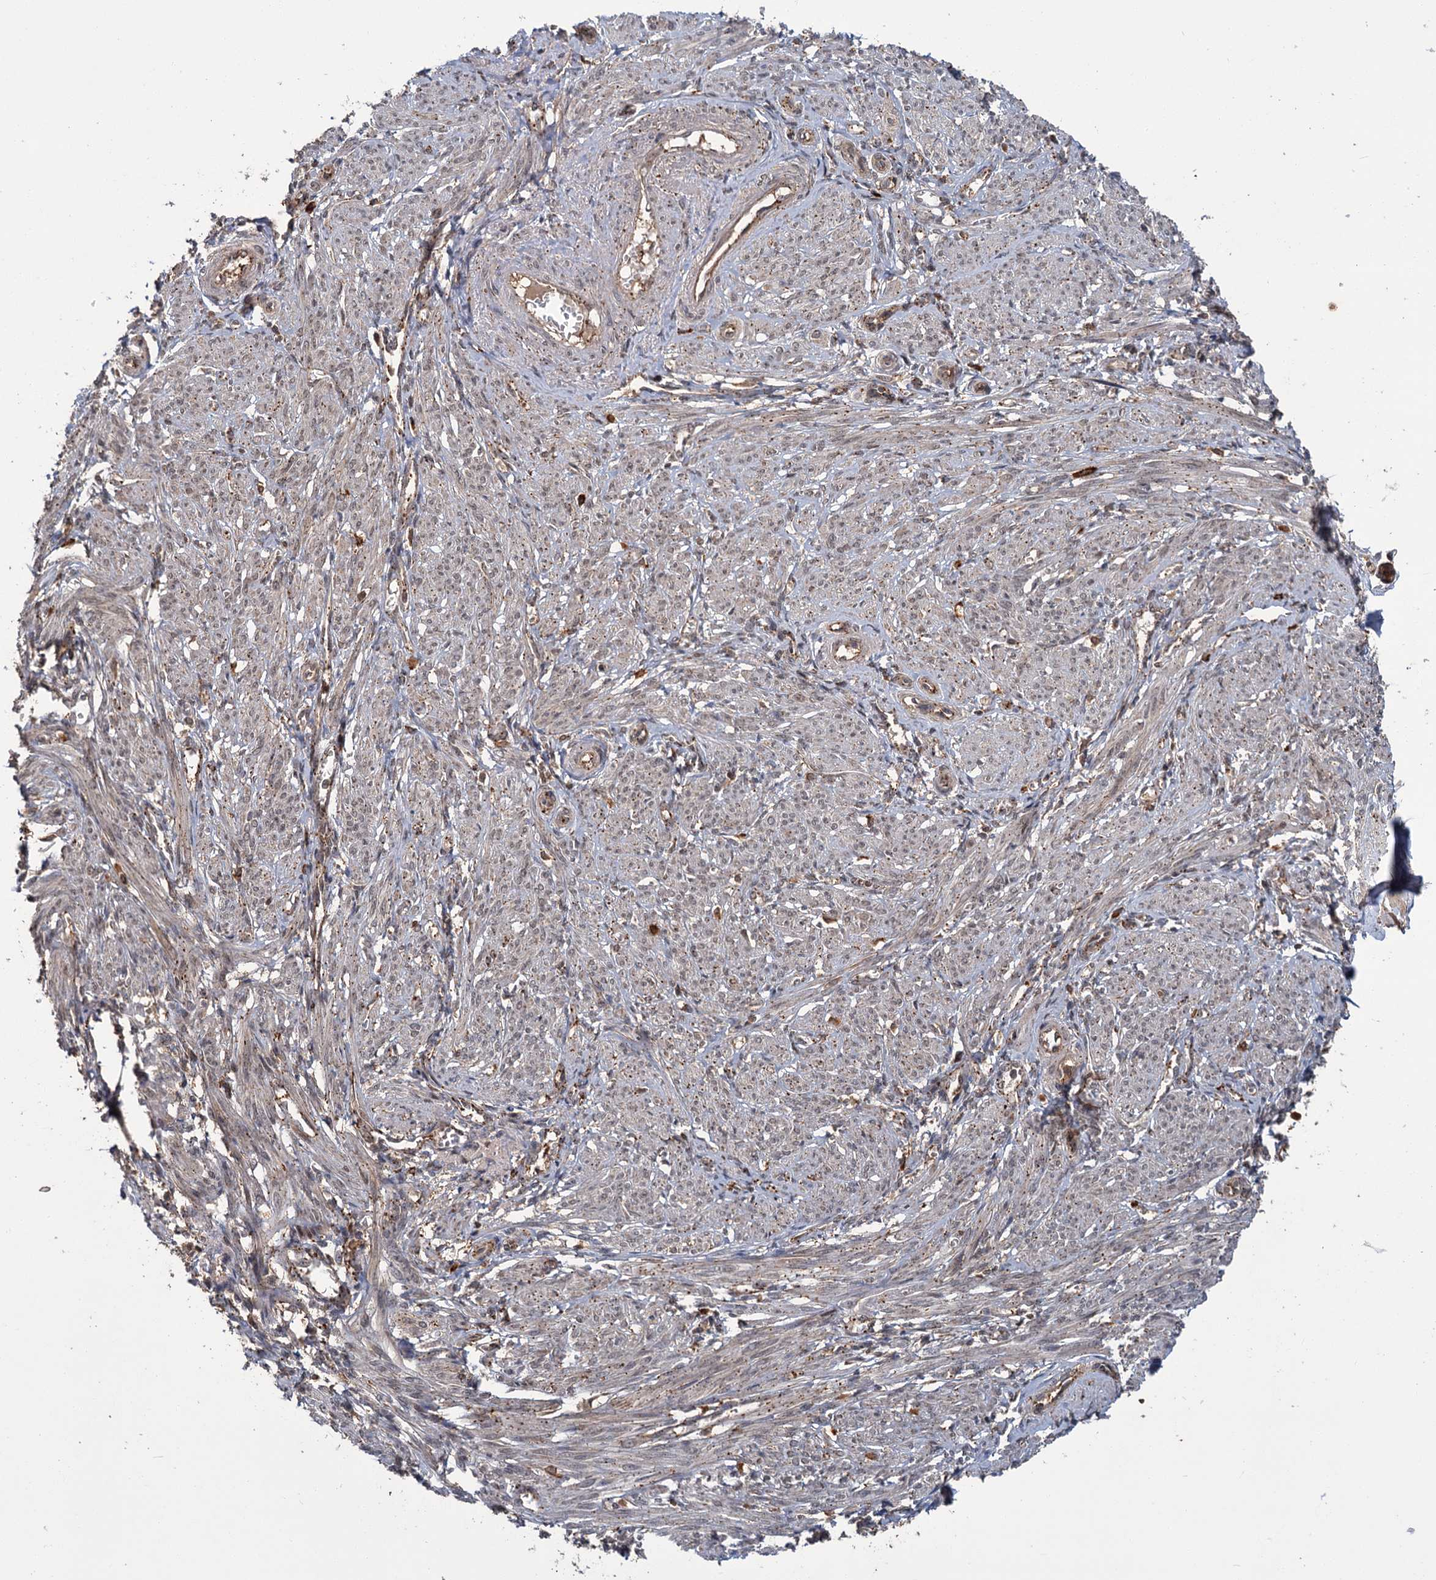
{"staining": {"intensity": "moderate", "quantity": "<25%", "location": "cytoplasmic/membranous,nuclear"}, "tissue": "smooth muscle", "cell_type": "Smooth muscle cells", "image_type": "normal", "snomed": [{"axis": "morphology", "description": "Normal tissue, NOS"}, {"axis": "topography", "description": "Smooth muscle"}], "caption": "An immunohistochemistry photomicrograph of normal tissue is shown. Protein staining in brown shows moderate cytoplasmic/membranous,nuclear positivity in smooth muscle within smooth muscle cells. (DAB (3,3'-diaminobenzidine) = brown stain, brightfield microscopy at high magnification).", "gene": "KANSL2", "patient": {"sex": "female", "age": 39}}